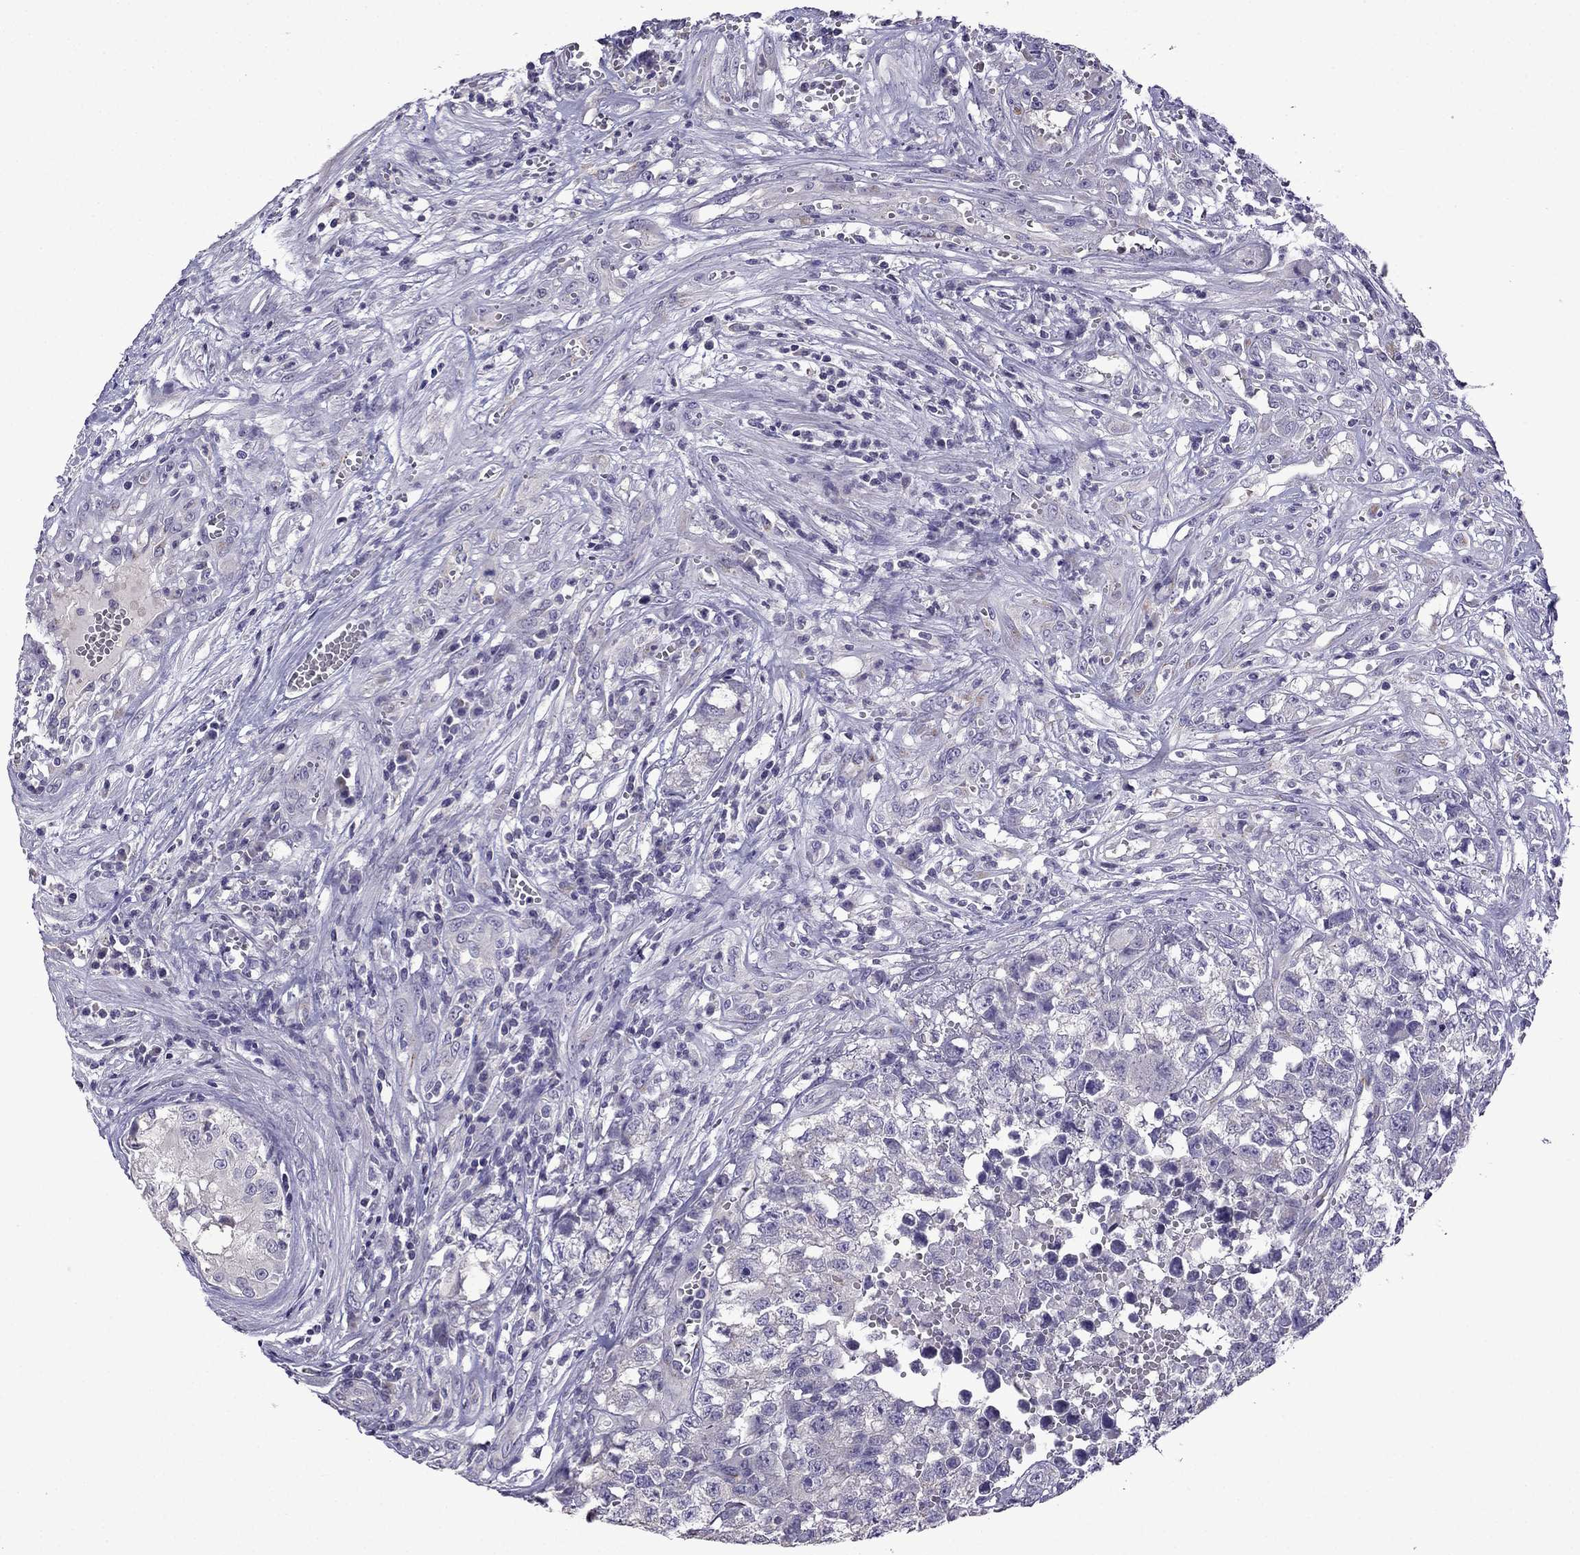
{"staining": {"intensity": "negative", "quantity": "none", "location": "none"}, "tissue": "testis cancer", "cell_type": "Tumor cells", "image_type": "cancer", "snomed": [{"axis": "morphology", "description": "Seminoma, NOS"}, {"axis": "morphology", "description": "Carcinoma, Embryonal, NOS"}, {"axis": "topography", "description": "Testis"}], "caption": "A photomicrograph of testis seminoma stained for a protein displays no brown staining in tumor cells.", "gene": "TTN", "patient": {"sex": "male", "age": 22}}